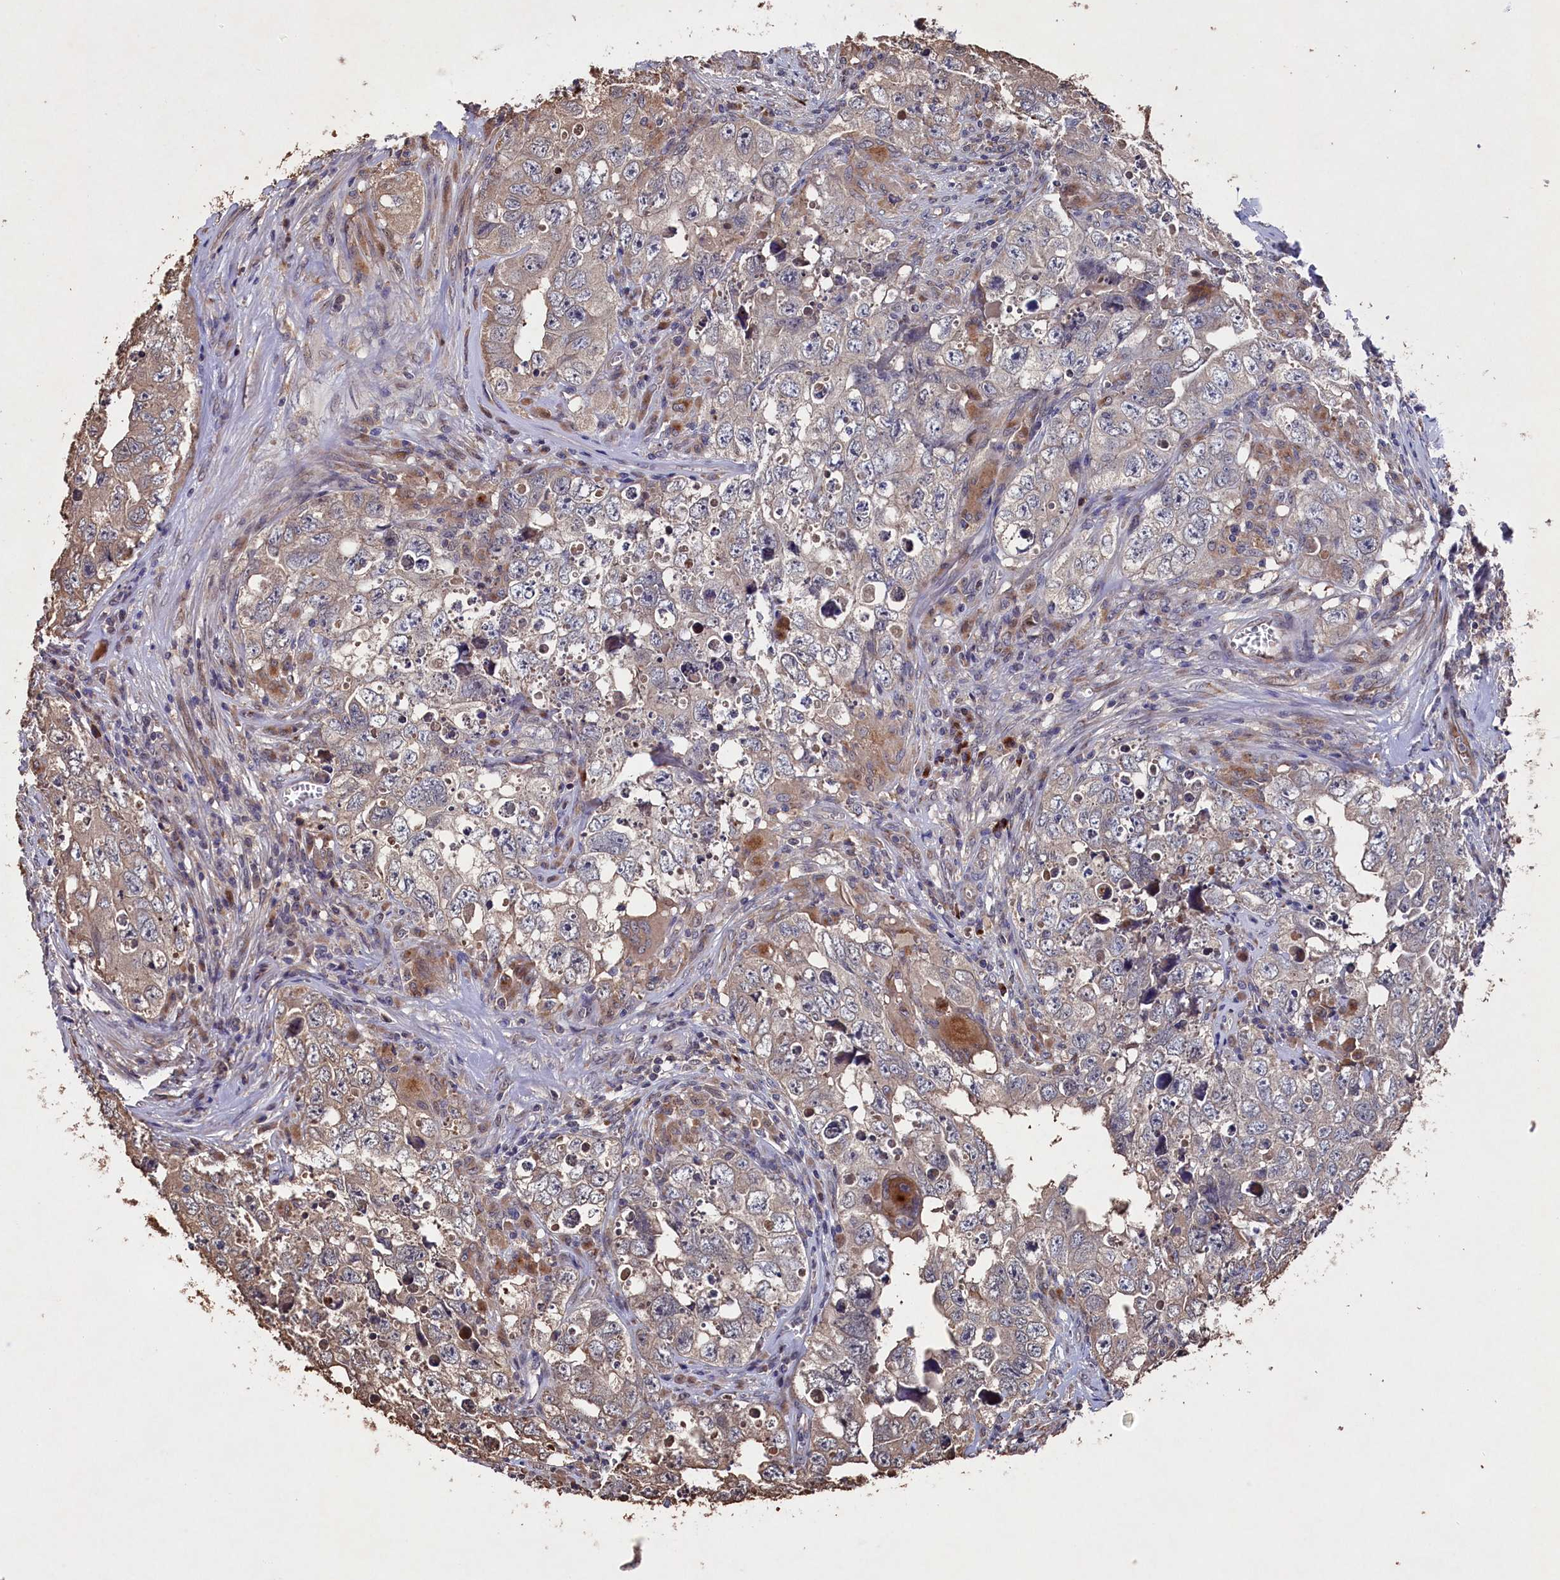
{"staining": {"intensity": "weak", "quantity": "<25%", "location": "cytoplasmic/membranous"}, "tissue": "testis cancer", "cell_type": "Tumor cells", "image_type": "cancer", "snomed": [{"axis": "morphology", "description": "Seminoma, NOS"}, {"axis": "morphology", "description": "Carcinoma, Embryonal, NOS"}, {"axis": "topography", "description": "Testis"}], "caption": "Protein analysis of seminoma (testis) reveals no significant positivity in tumor cells.", "gene": "NAA60", "patient": {"sex": "male", "age": 43}}